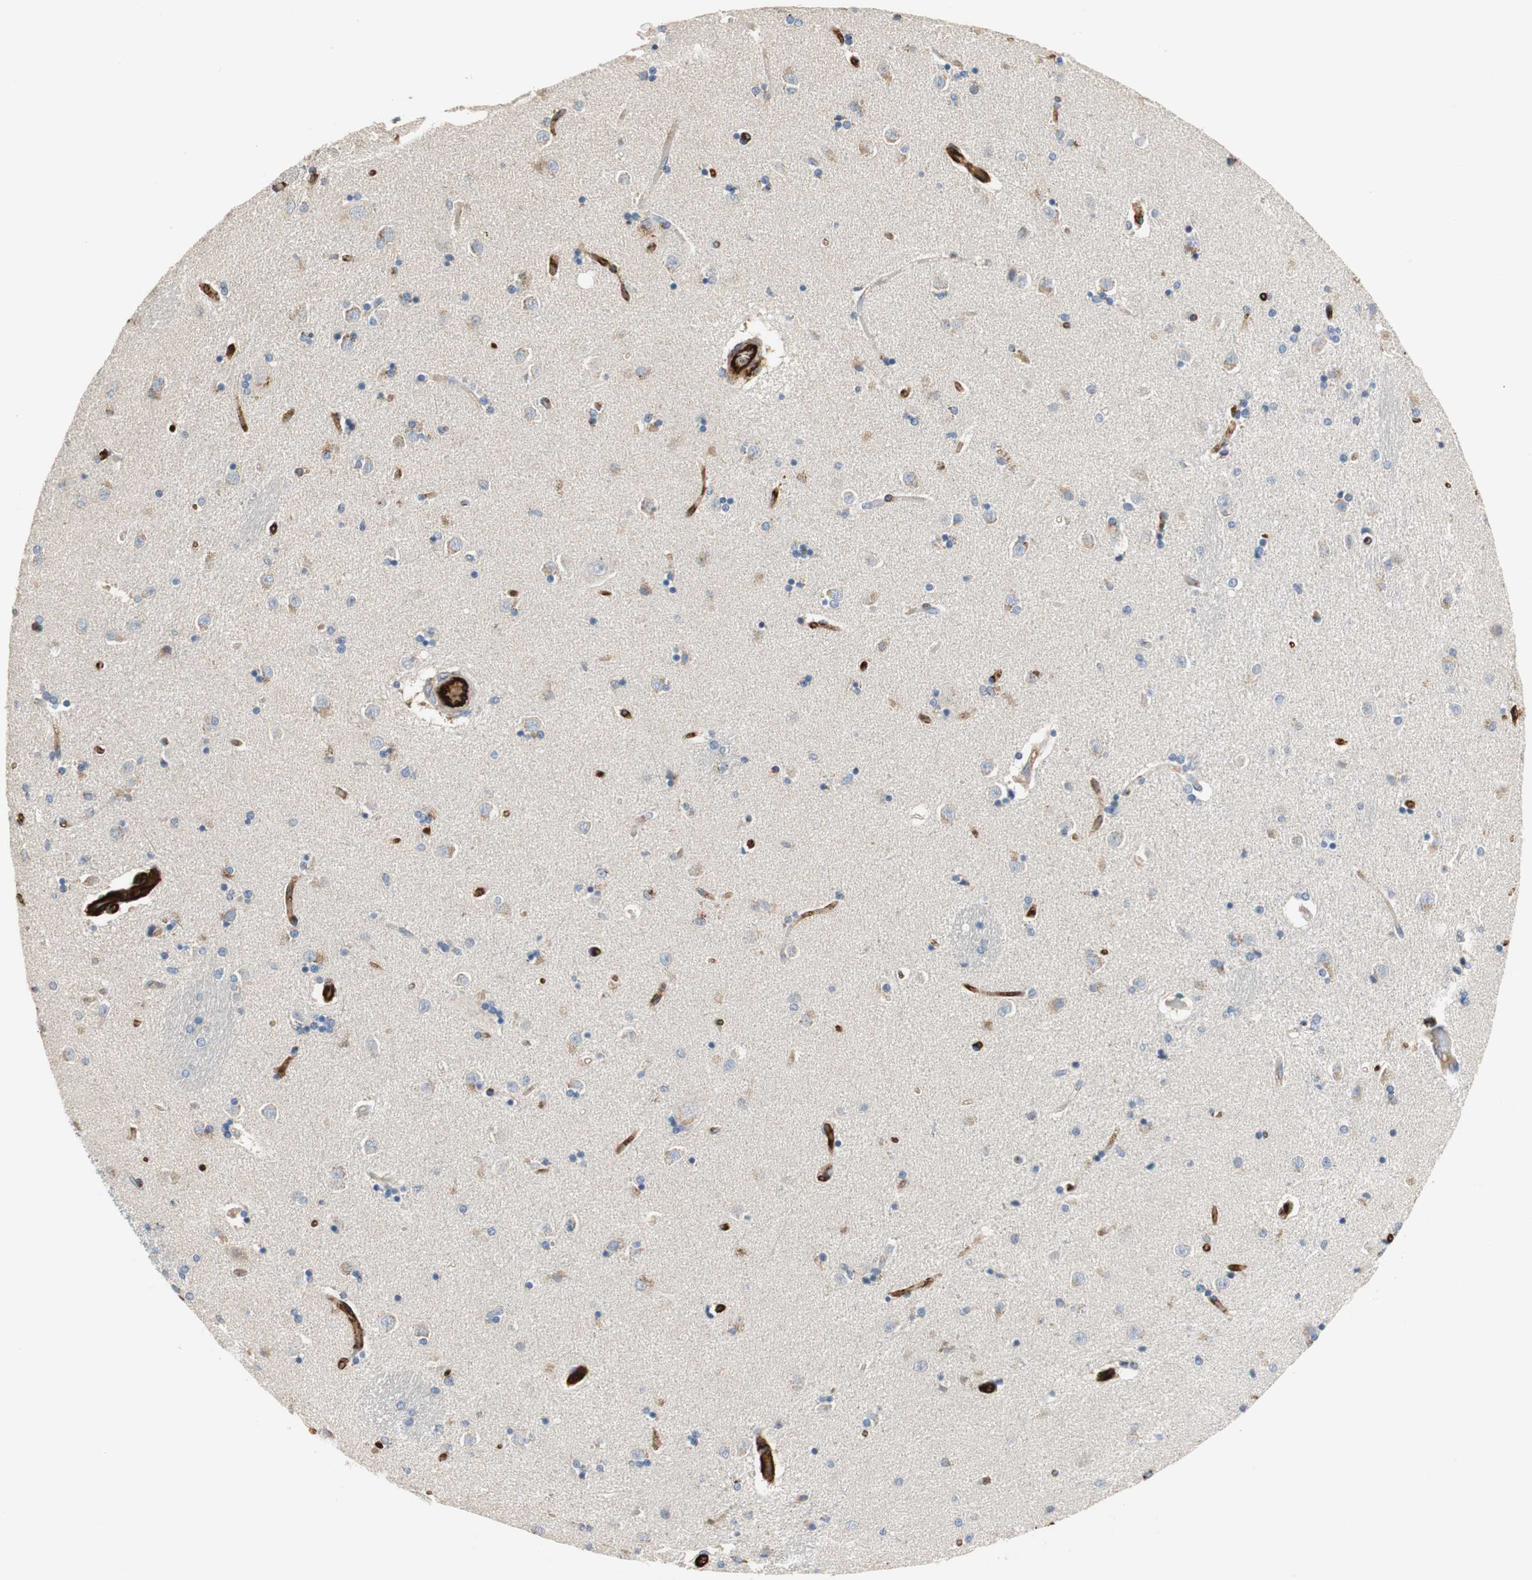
{"staining": {"intensity": "negative", "quantity": "none", "location": "none"}, "tissue": "caudate", "cell_type": "Glial cells", "image_type": "normal", "snomed": [{"axis": "morphology", "description": "Normal tissue, NOS"}, {"axis": "topography", "description": "Lateral ventricle wall"}], "caption": "Protein analysis of benign caudate reveals no significant positivity in glial cells. (DAB (3,3'-diaminobenzidine) immunohistochemistry (IHC), high magnification).", "gene": "ALPL", "patient": {"sex": "female", "age": 54}}